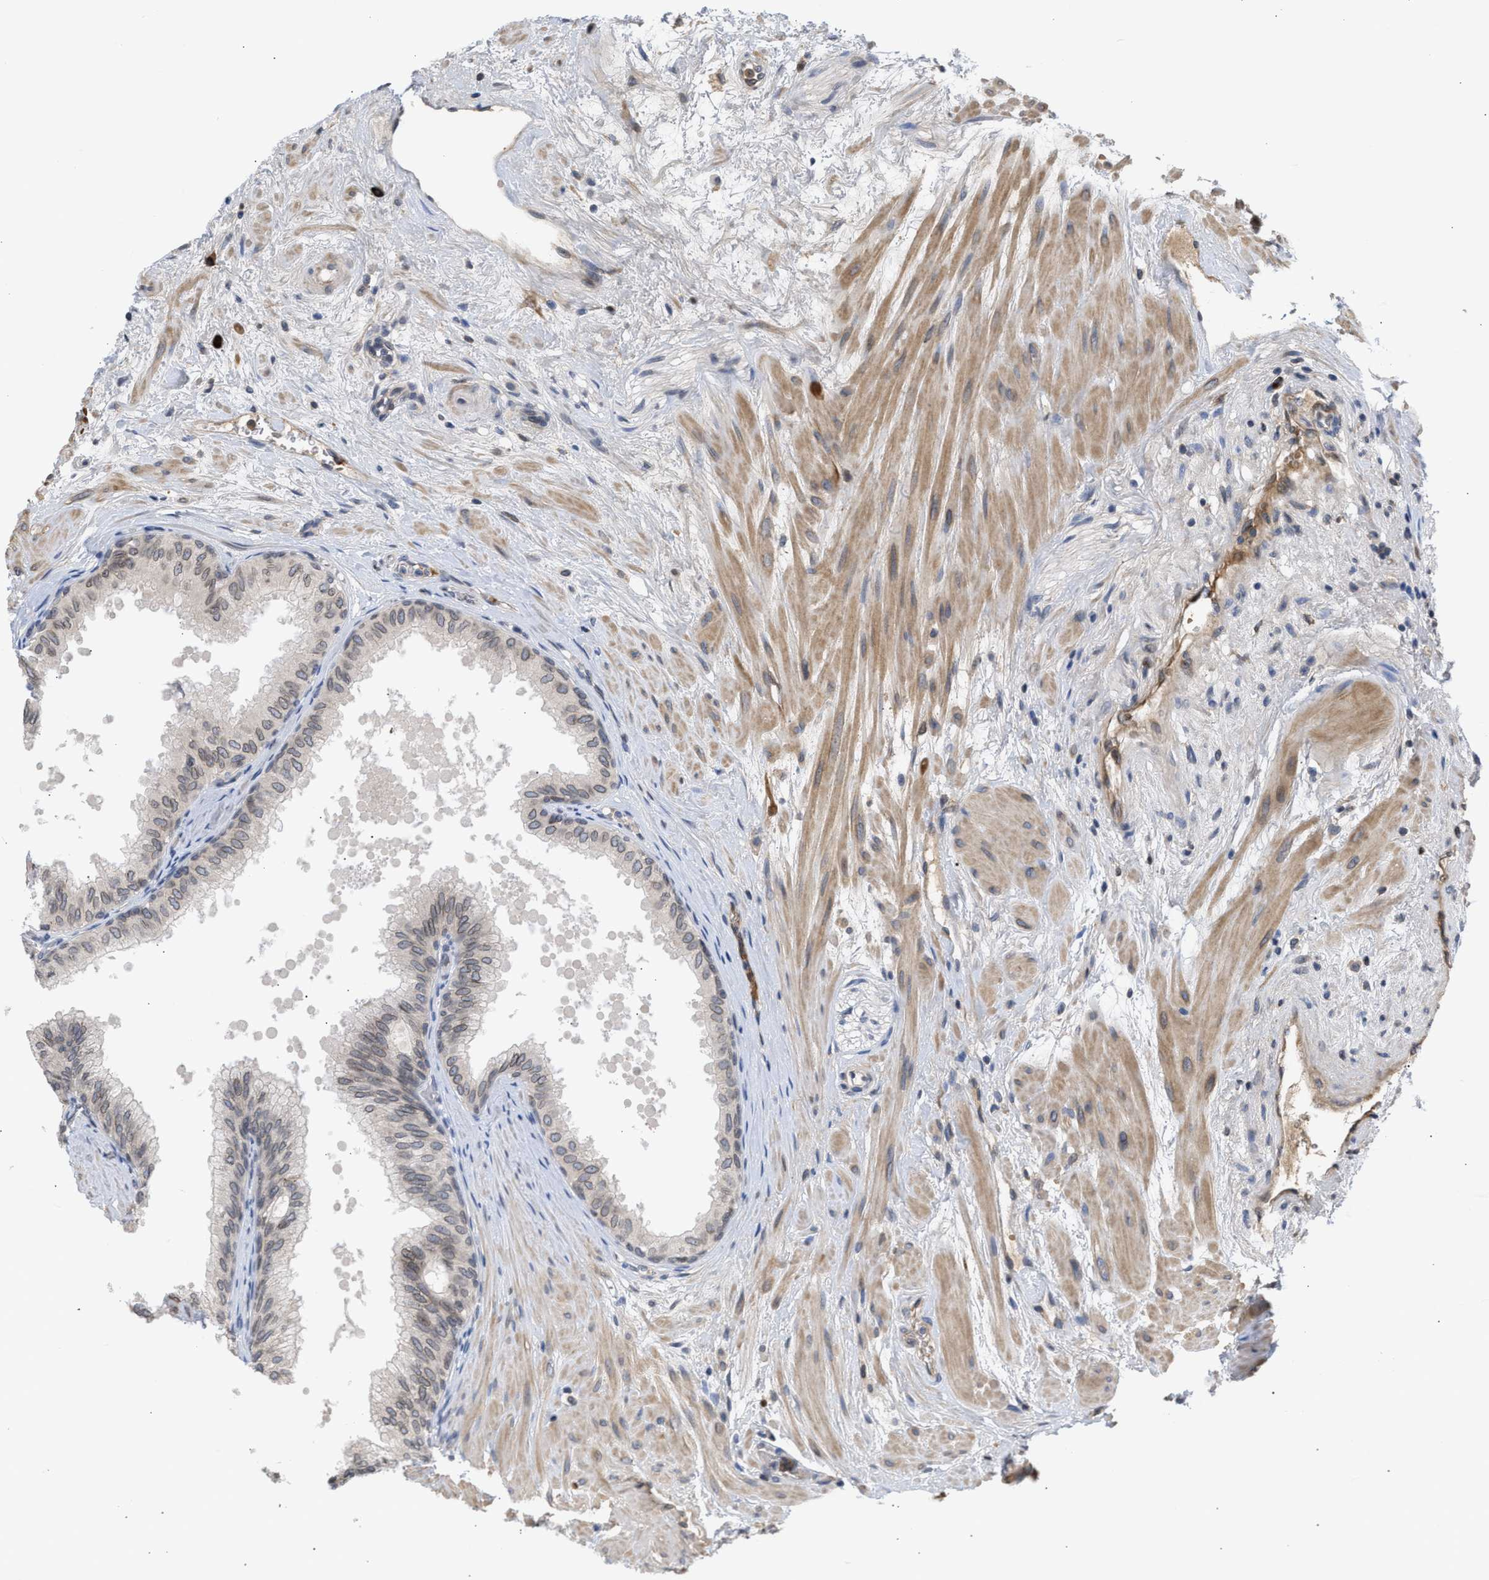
{"staining": {"intensity": "weak", "quantity": "25%-75%", "location": "cytoplasmic/membranous,nuclear"}, "tissue": "seminal vesicle", "cell_type": "Glandular cells", "image_type": "normal", "snomed": [{"axis": "morphology", "description": "Normal tissue, NOS"}, {"axis": "topography", "description": "Prostate"}, {"axis": "topography", "description": "Seminal veicle"}], "caption": "Immunohistochemistry histopathology image of unremarkable seminal vesicle: seminal vesicle stained using immunohistochemistry exhibits low levels of weak protein expression localized specifically in the cytoplasmic/membranous,nuclear of glandular cells, appearing as a cytoplasmic/membranous,nuclear brown color.", "gene": "NUP62", "patient": {"sex": "male", "age": 60}}